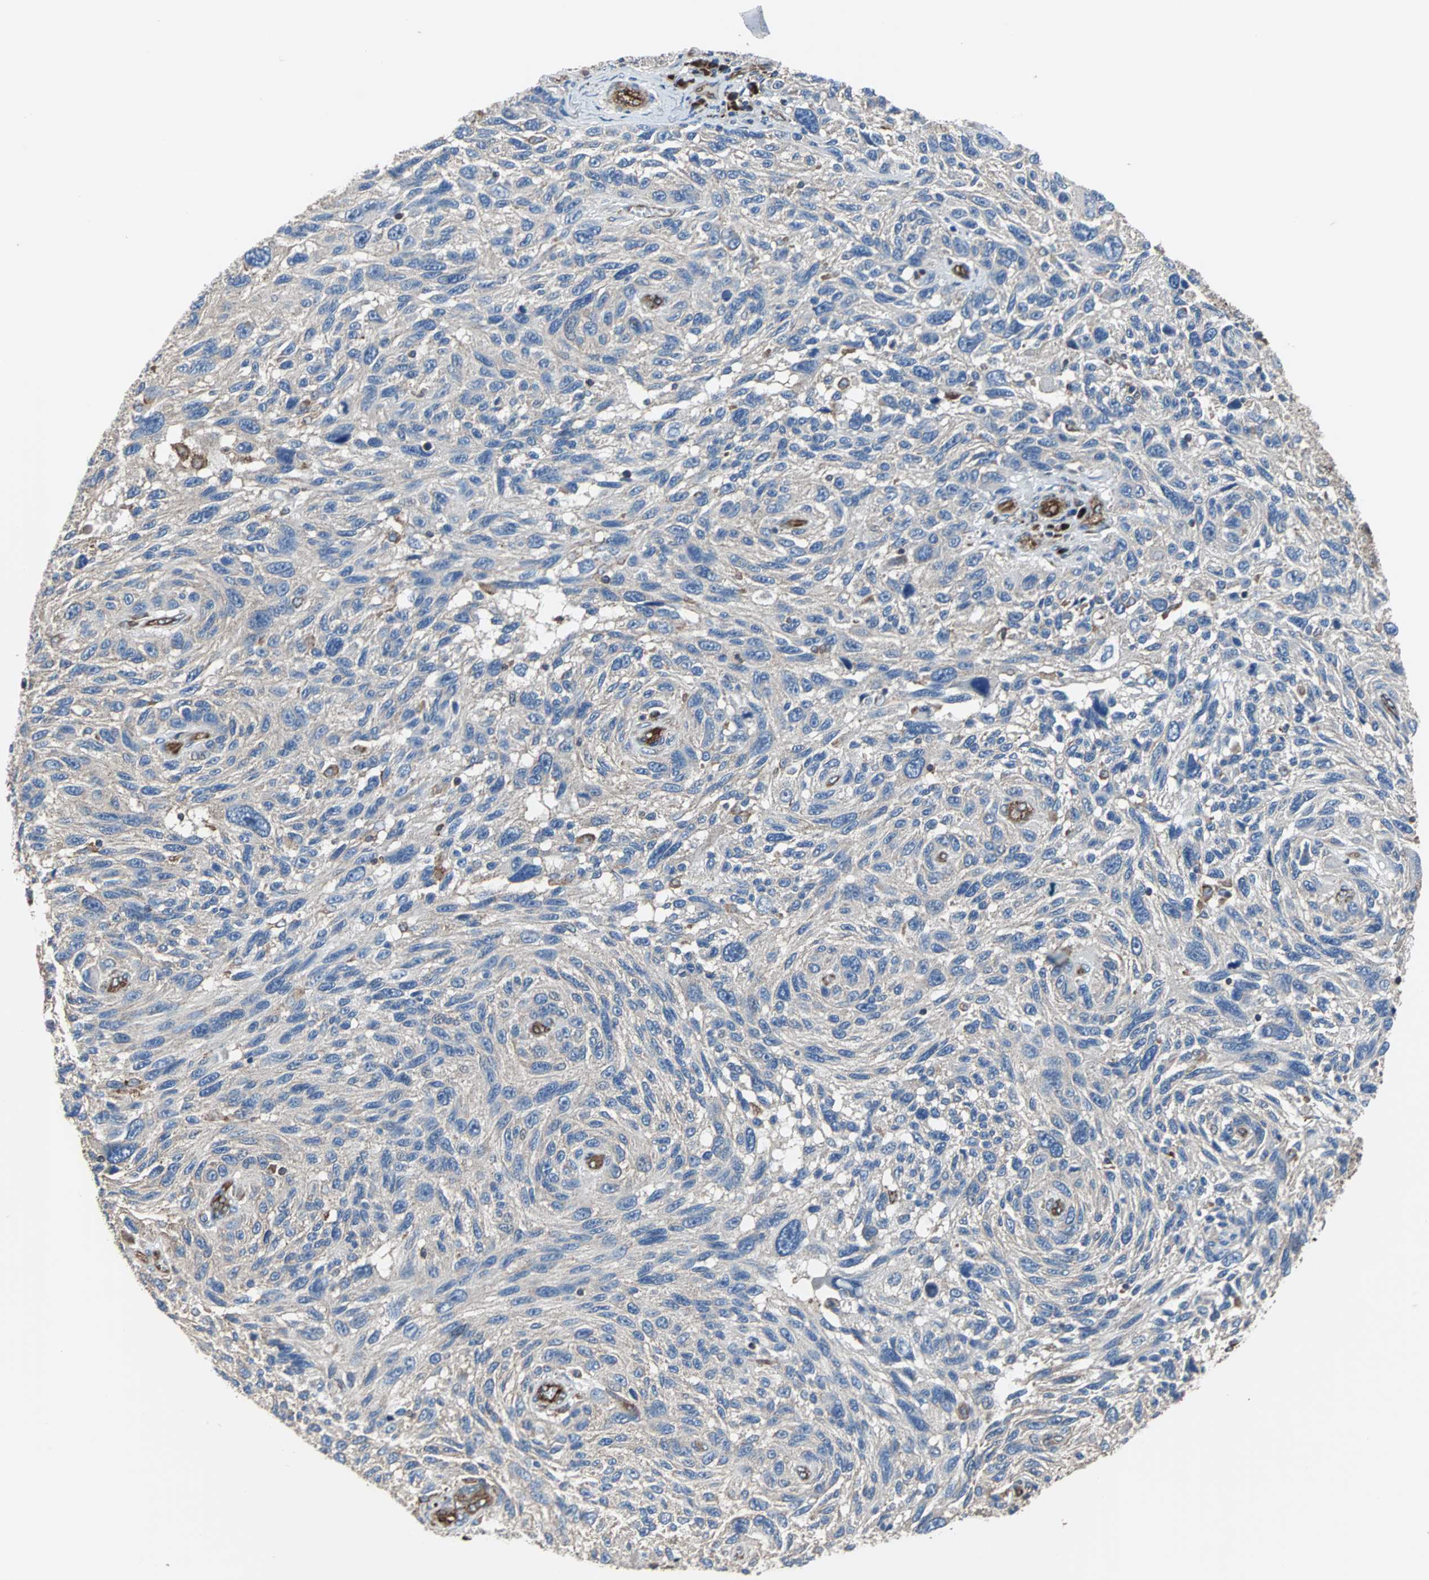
{"staining": {"intensity": "weak", "quantity": ">75%", "location": "cytoplasmic/membranous"}, "tissue": "melanoma", "cell_type": "Tumor cells", "image_type": "cancer", "snomed": [{"axis": "morphology", "description": "Malignant melanoma, NOS"}, {"axis": "topography", "description": "Skin"}], "caption": "Protein expression analysis of human melanoma reveals weak cytoplasmic/membranous positivity in about >75% of tumor cells.", "gene": "PLCG2", "patient": {"sex": "male", "age": 53}}